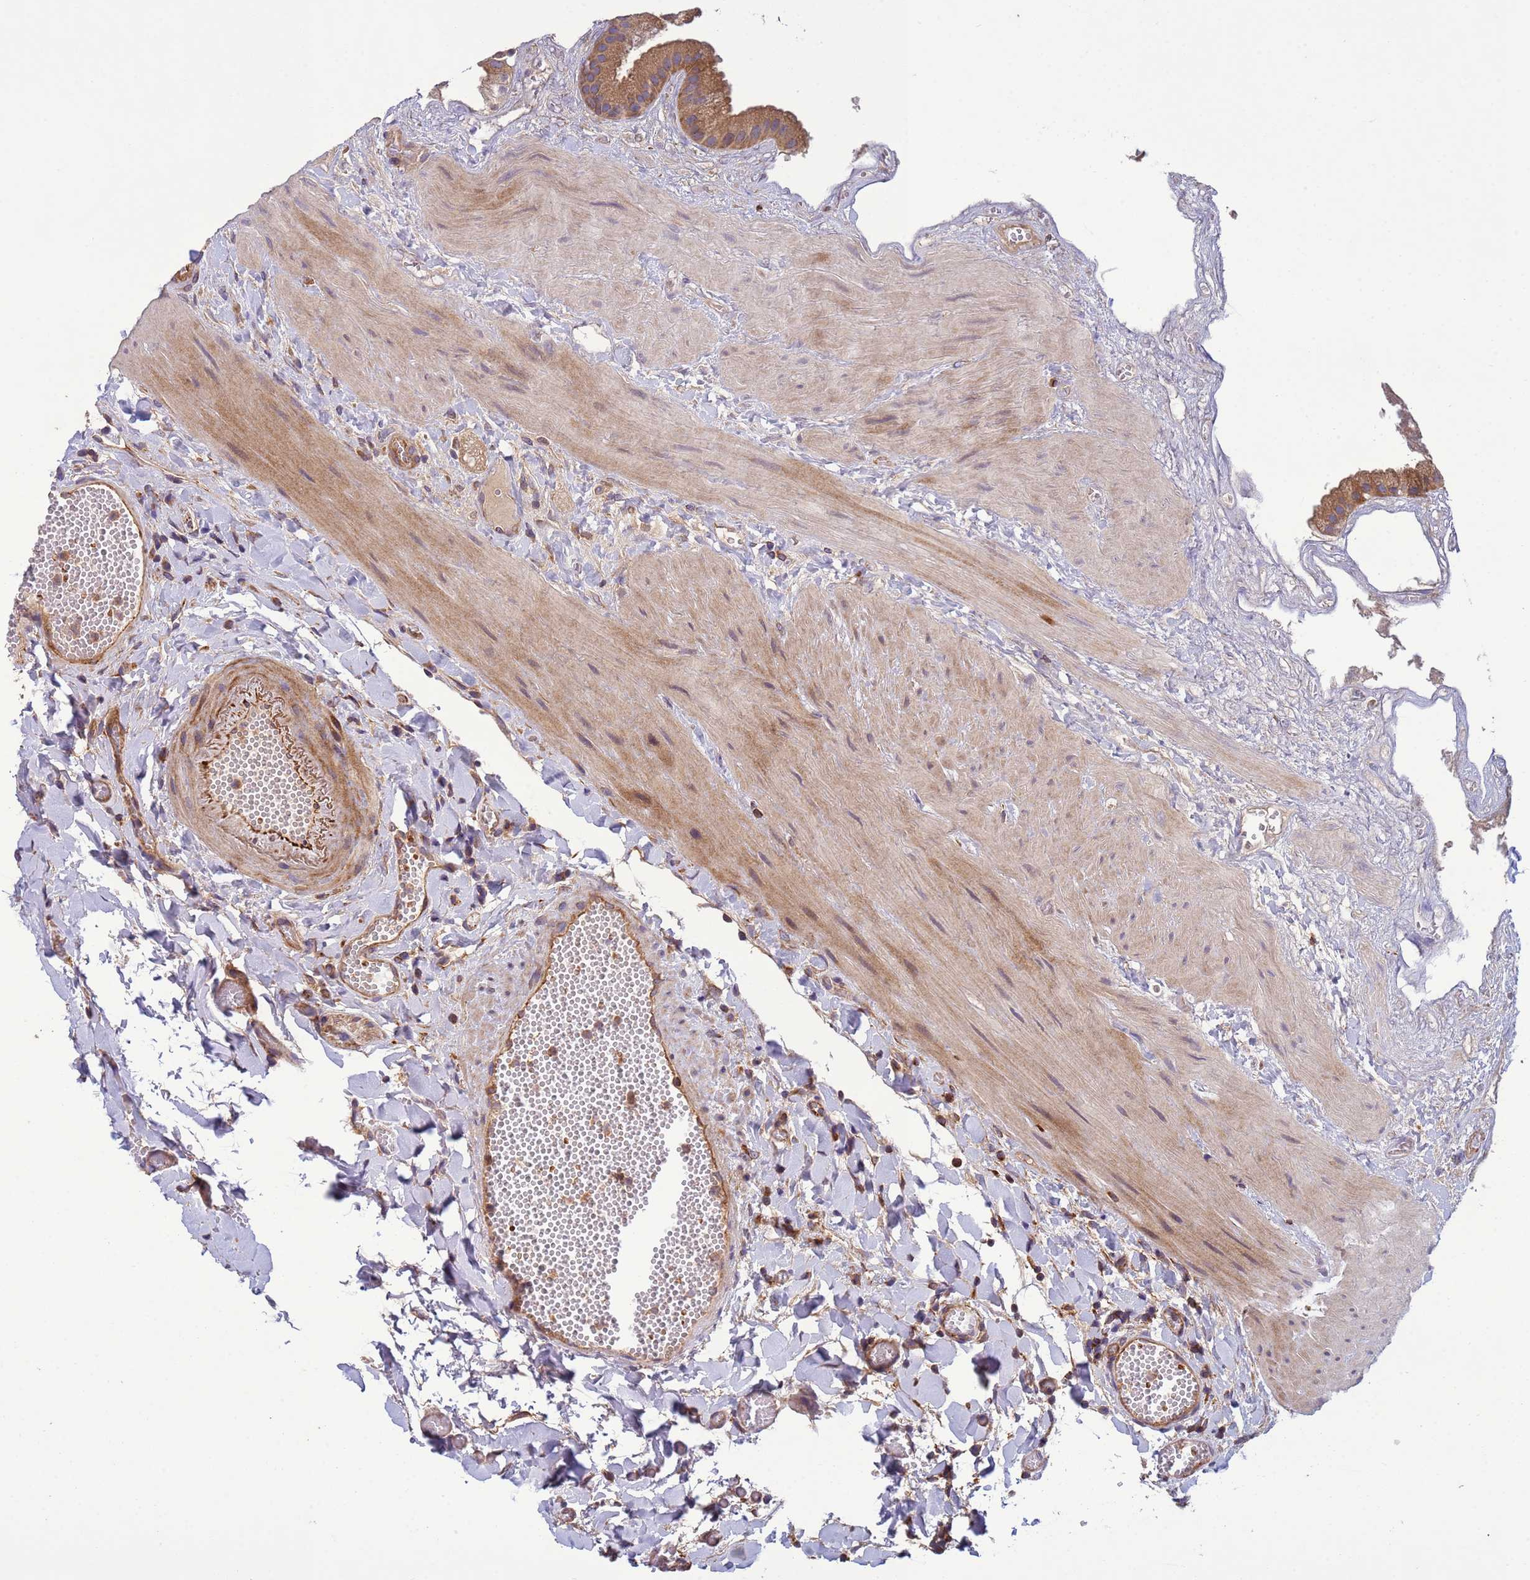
{"staining": {"intensity": "moderate", "quantity": ">75%", "location": "cytoplasmic/membranous"}, "tissue": "gallbladder", "cell_type": "Glandular cells", "image_type": "normal", "snomed": [{"axis": "morphology", "description": "Normal tissue, NOS"}, {"axis": "topography", "description": "Gallbladder"}], "caption": "Immunohistochemistry of normal gallbladder shows medium levels of moderate cytoplasmic/membranous expression in about >75% of glandular cells.", "gene": "RAB10", "patient": {"sex": "male", "age": 55}}